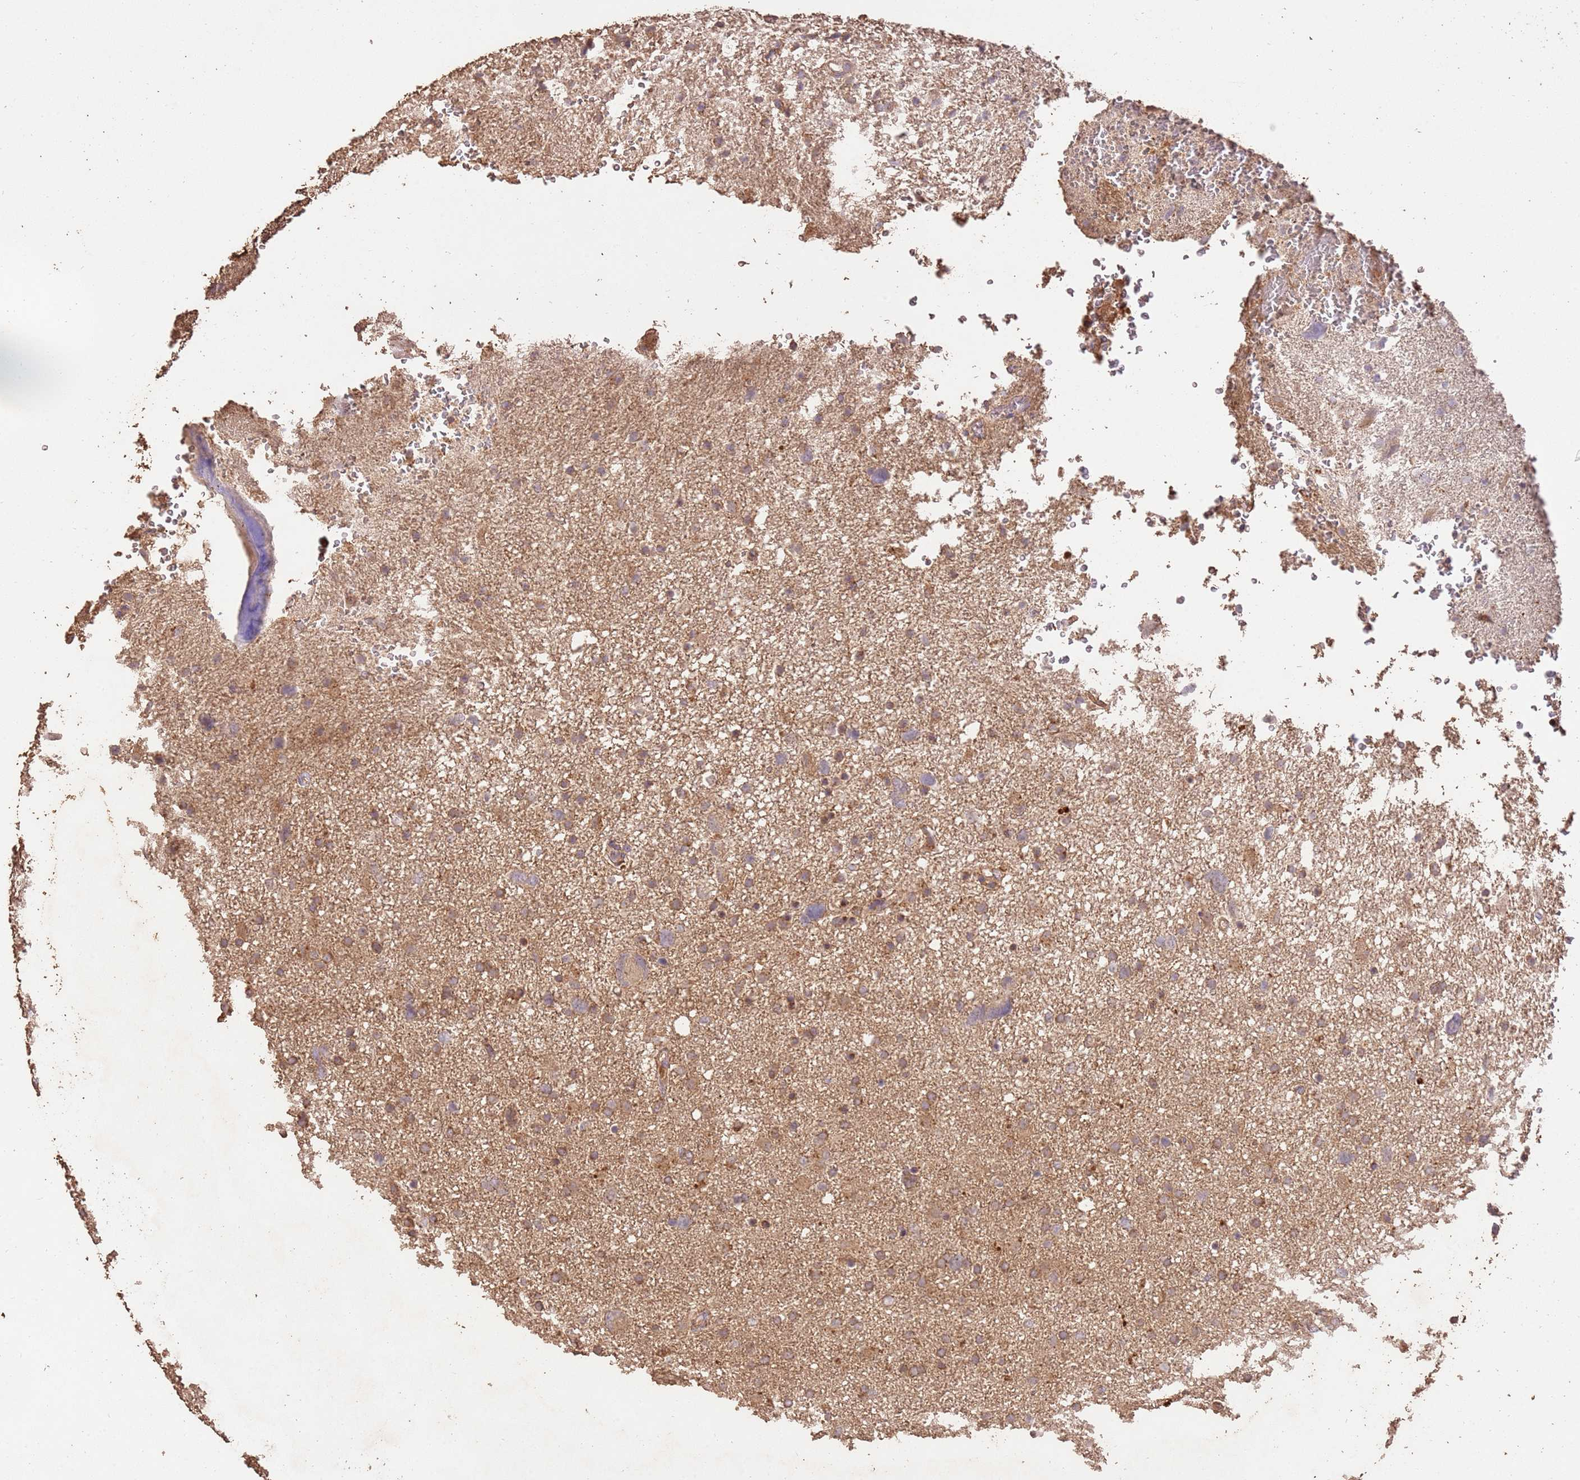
{"staining": {"intensity": "moderate", "quantity": "<25%", "location": "cytoplasmic/membranous"}, "tissue": "glioma", "cell_type": "Tumor cells", "image_type": "cancer", "snomed": [{"axis": "morphology", "description": "Glioma, malignant, High grade"}, {"axis": "topography", "description": "Brain"}], "caption": "About <25% of tumor cells in malignant glioma (high-grade) reveal moderate cytoplasmic/membranous protein positivity as visualized by brown immunohistochemical staining.", "gene": "LRRC28", "patient": {"sex": "male", "age": 61}}